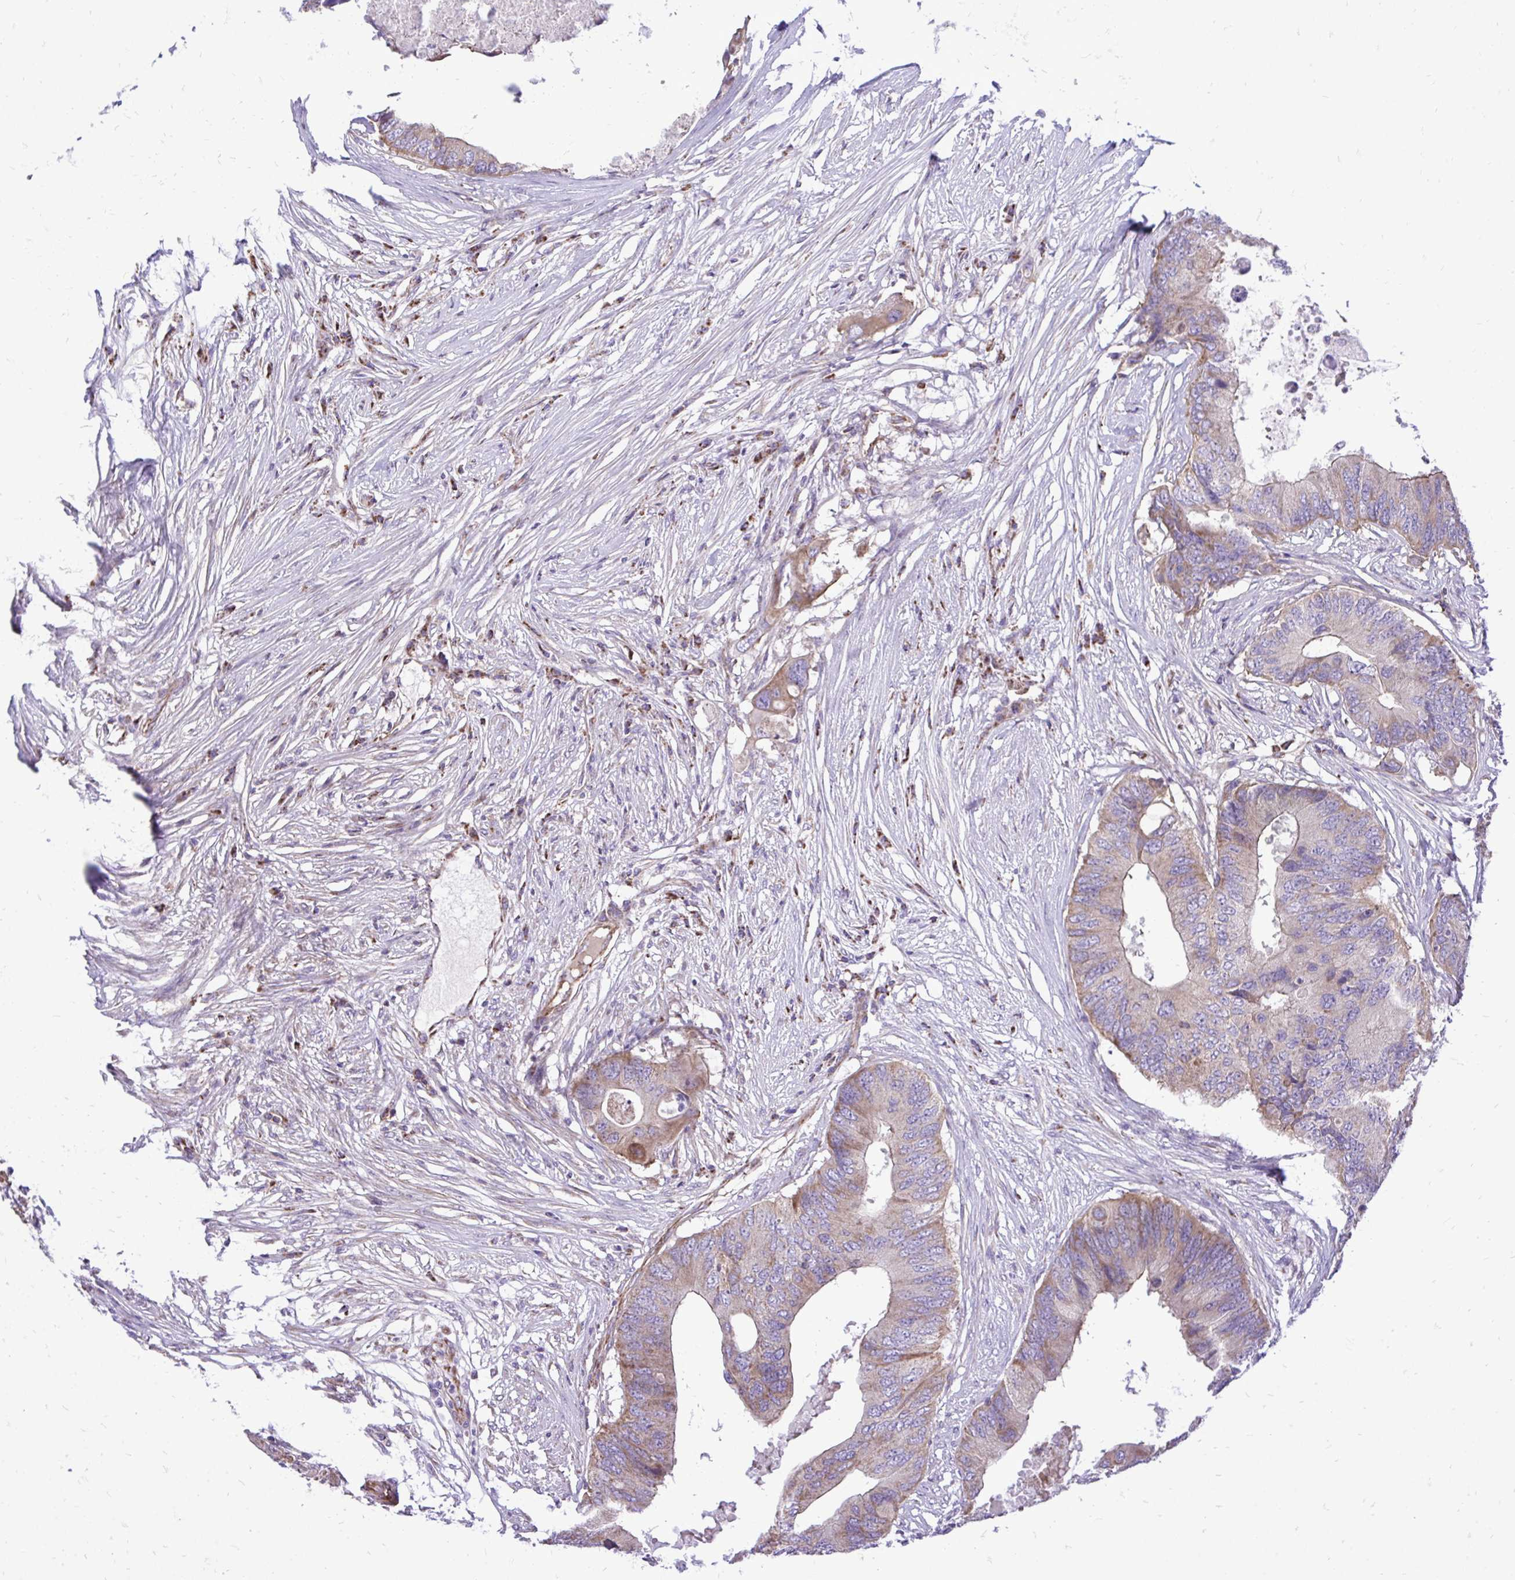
{"staining": {"intensity": "weak", "quantity": "25%-75%", "location": "cytoplasmic/membranous"}, "tissue": "colorectal cancer", "cell_type": "Tumor cells", "image_type": "cancer", "snomed": [{"axis": "morphology", "description": "Adenocarcinoma, NOS"}, {"axis": "topography", "description": "Colon"}], "caption": "Immunohistochemical staining of adenocarcinoma (colorectal) shows weak cytoplasmic/membranous protein positivity in approximately 25%-75% of tumor cells.", "gene": "ATP13A2", "patient": {"sex": "male", "age": 71}}